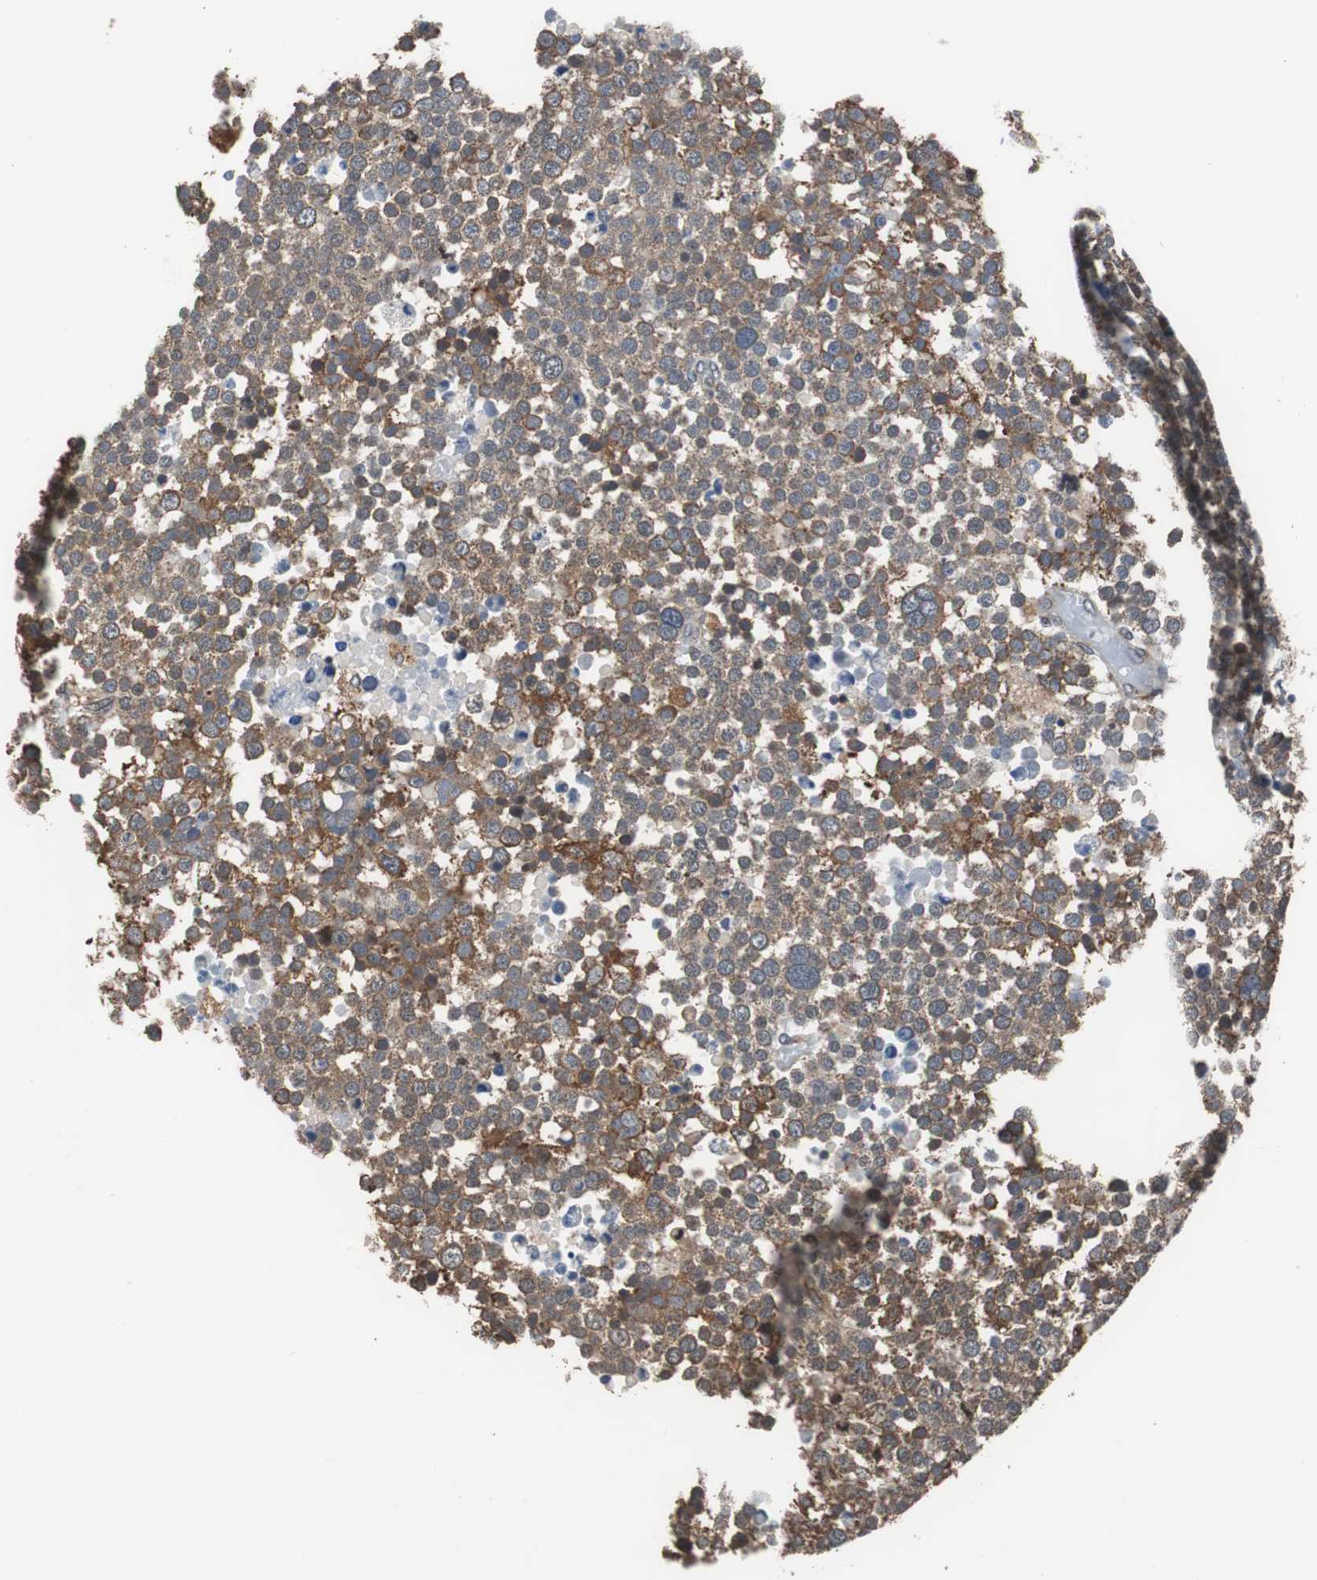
{"staining": {"intensity": "strong", "quantity": ">75%", "location": "cytoplasmic/membranous"}, "tissue": "testis cancer", "cell_type": "Tumor cells", "image_type": "cancer", "snomed": [{"axis": "morphology", "description": "Seminoma, NOS"}, {"axis": "topography", "description": "Testis"}], "caption": "Testis cancer stained with a protein marker reveals strong staining in tumor cells.", "gene": "USP10", "patient": {"sex": "male", "age": 71}}